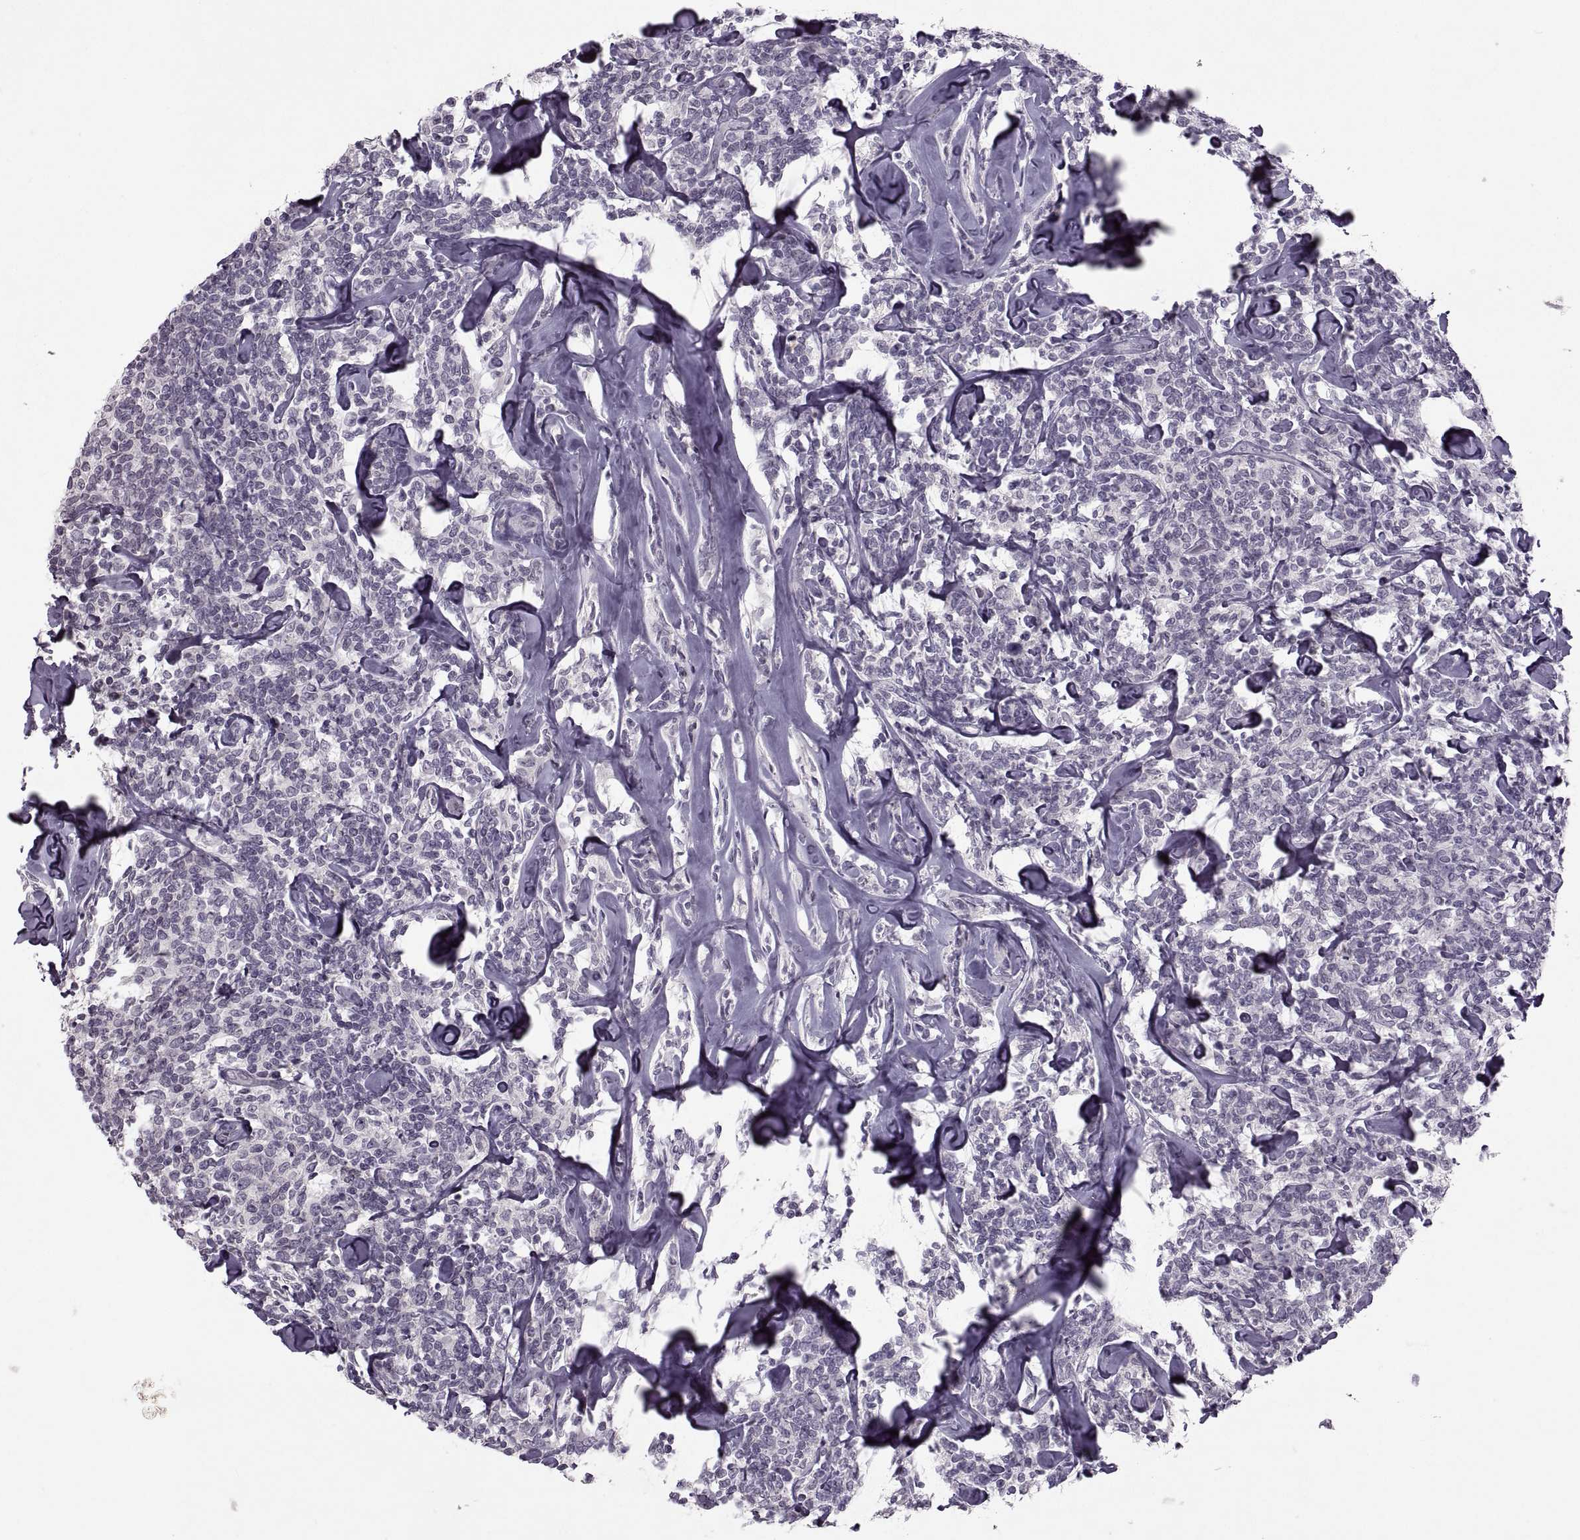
{"staining": {"intensity": "negative", "quantity": "none", "location": "none"}, "tissue": "lymphoma", "cell_type": "Tumor cells", "image_type": "cancer", "snomed": [{"axis": "morphology", "description": "Malignant lymphoma, non-Hodgkin's type, Low grade"}, {"axis": "topography", "description": "Lymph node"}], "caption": "Protein analysis of low-grade malignant lymphoma, non-Hodgkin's type displays no significant expression in tumor cells. The staining was performed using DAB (3,3'-diaminobenzidine) to visualize the protein expression in brown, while the nuclei were stained in blue with hematoxylin (Magnification: 20x).", "gene": "MGAT4D", "patient": {"sex": "female", "age": 56}}